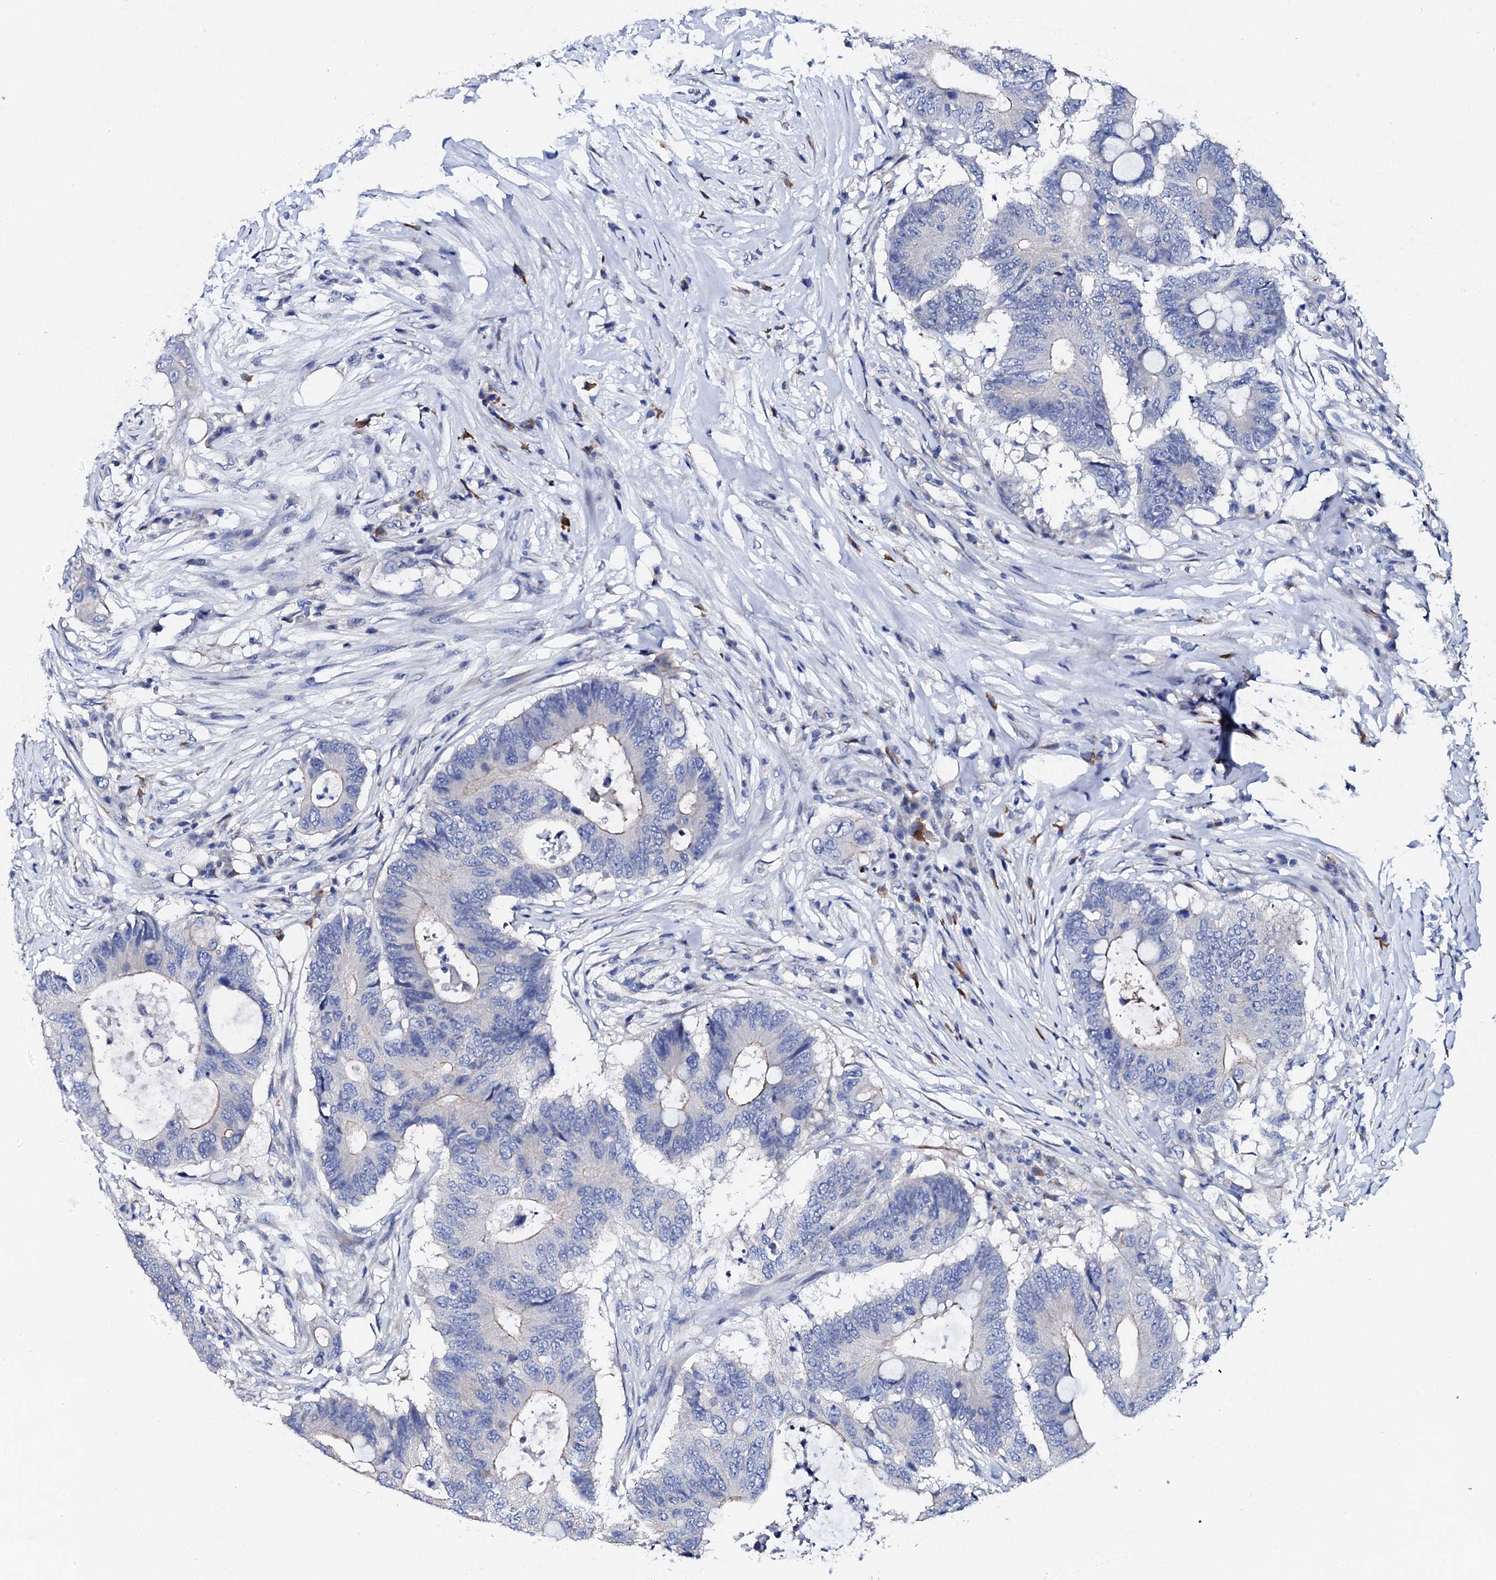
{"staining": {"intensity": "negative", "quantity": "none", "location": "none"}, "tissue": "colorectal cancer", "cell_type": "Tumor cells", "image_type": "cancer", "snomed": [{"axis": "morphology", "description": "Adenocarcinoma, NOS"}, {"axis": "topography", "description": "Colon"}], "caption": "IHC histopathology image of human adenocarcinoma (colorectal) stained for a protein (brown), which shows no staining in tumor cells.", "gene": "TRDN", "patient": {"sex": "male", "age": 71}}